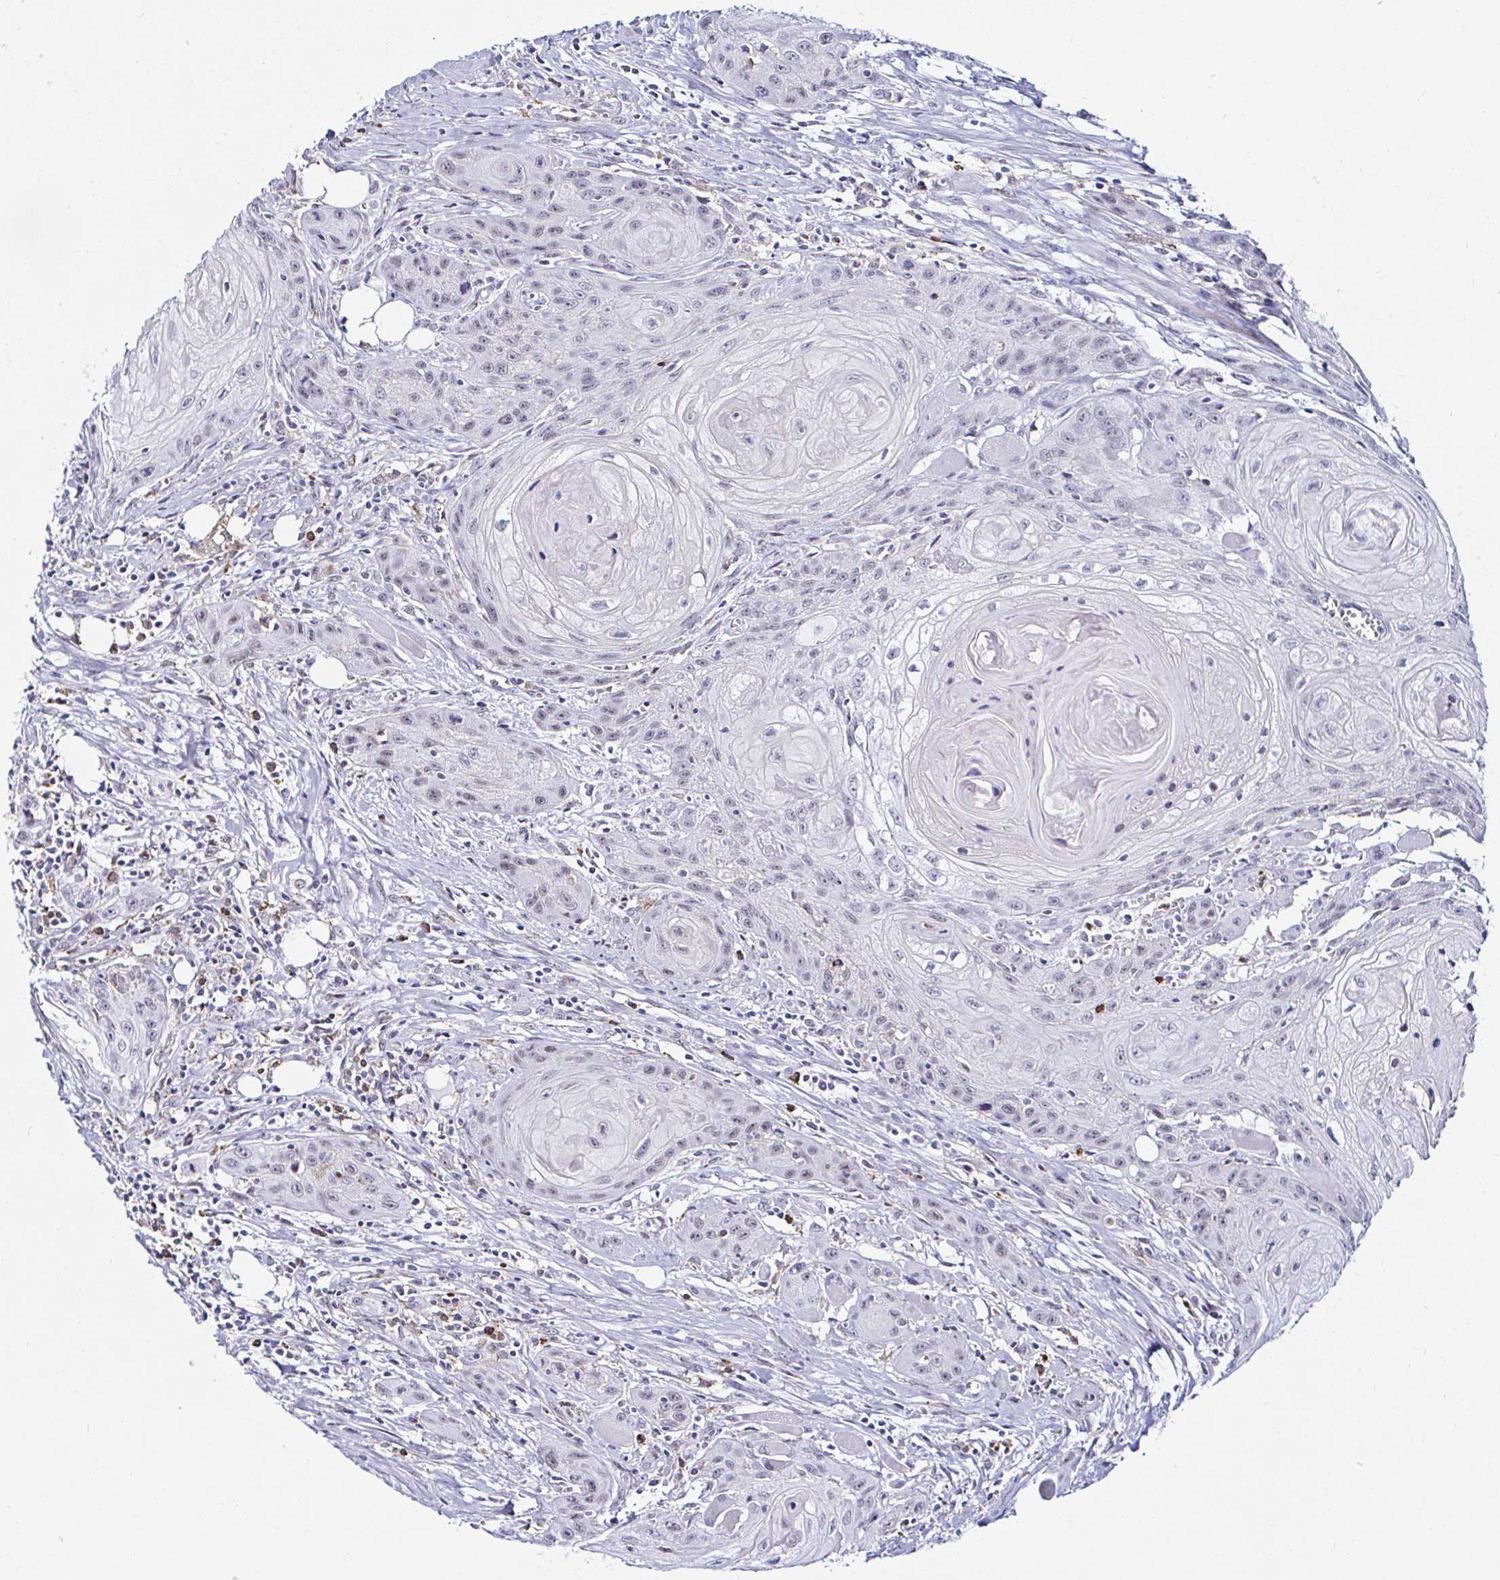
{"staining": {"intensity": "negative", "quantity": "none", "location": "none"}, "tissue": "head and neck cancer", "cell_type": "Tumor cells", "image_type": "cancer", "snomed": [{"axis": "morphology", "description": "Squamous cell carcinoma, NOS"}, {"axis": "topography", "description": "Oral tissue"}, {"axis": "topography", "description": "Head-Neck"}], "caption": "High magnification brightfield microscopy of head and neck cancer stained with DAB (brown) and counterstained with hematoxylin (blue): tumor cells show no significant expression. (Brightfield microscopy of DAB (3,3'-diaminobenzidine) IHC at high magnification).", "gene": "CYBB", "patient": {"sex": "male", "age": 58}}